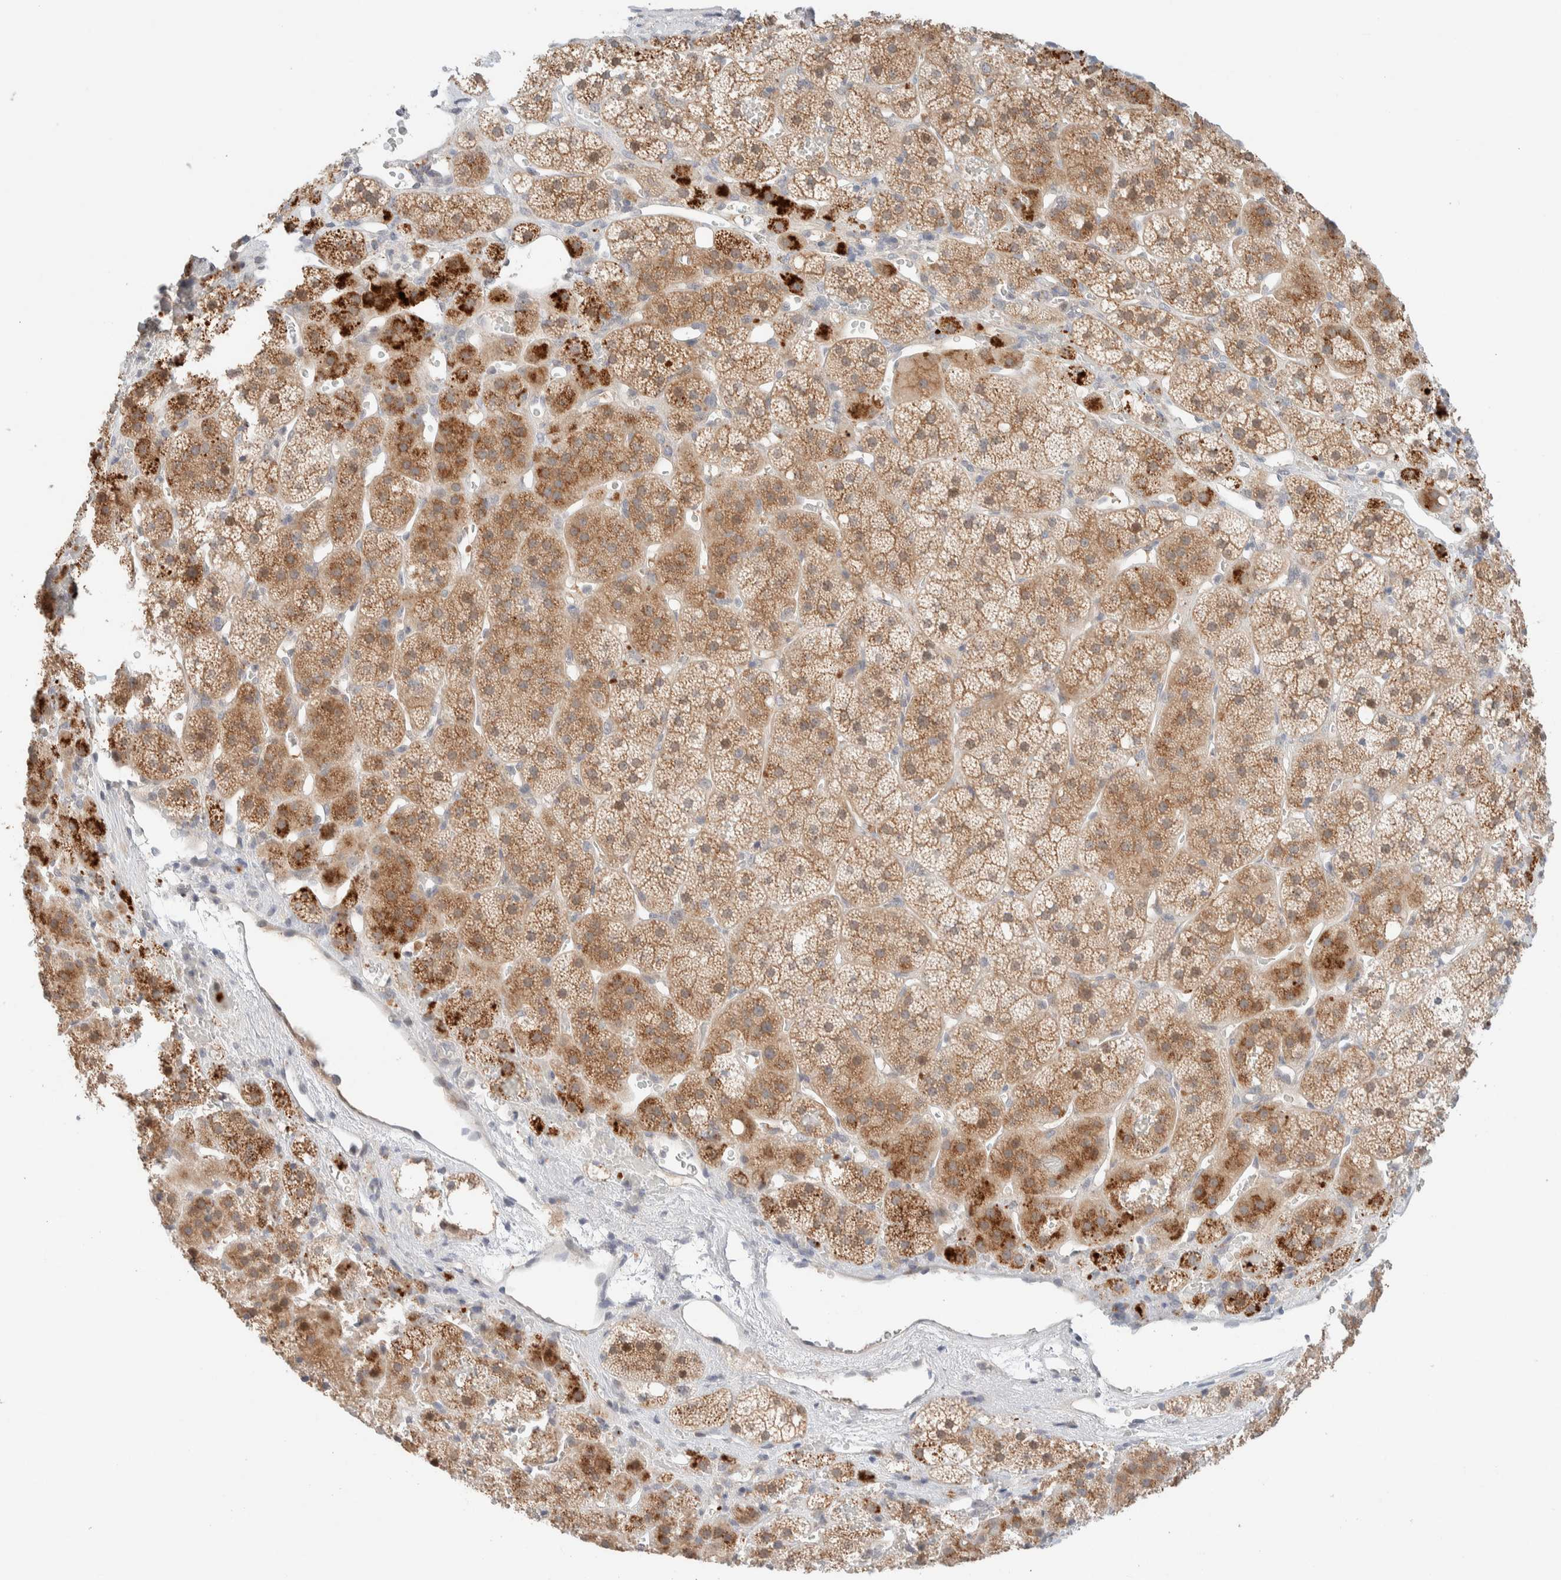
{"staining": {"intensity": "moderate", "quantity": ">75%", "location": "cytoplasmic/membranous"}, "tissue": "adrenal gland", "cell_type": "Glandular cells", "image_type": "normal", "snomed": [{"axis": "morphology", "description": "Normal tissue, NOS"}, {"axis": "topography", "description": "Adrenal gland"}], "caption": "A photomicrograph of human adrenal gland stained for a protein exhibits moderate cytoplasmic/membranous brown staining in glandular cells.", "gene": "CHKA", "patient": {"sex": "female", "age": 44}}